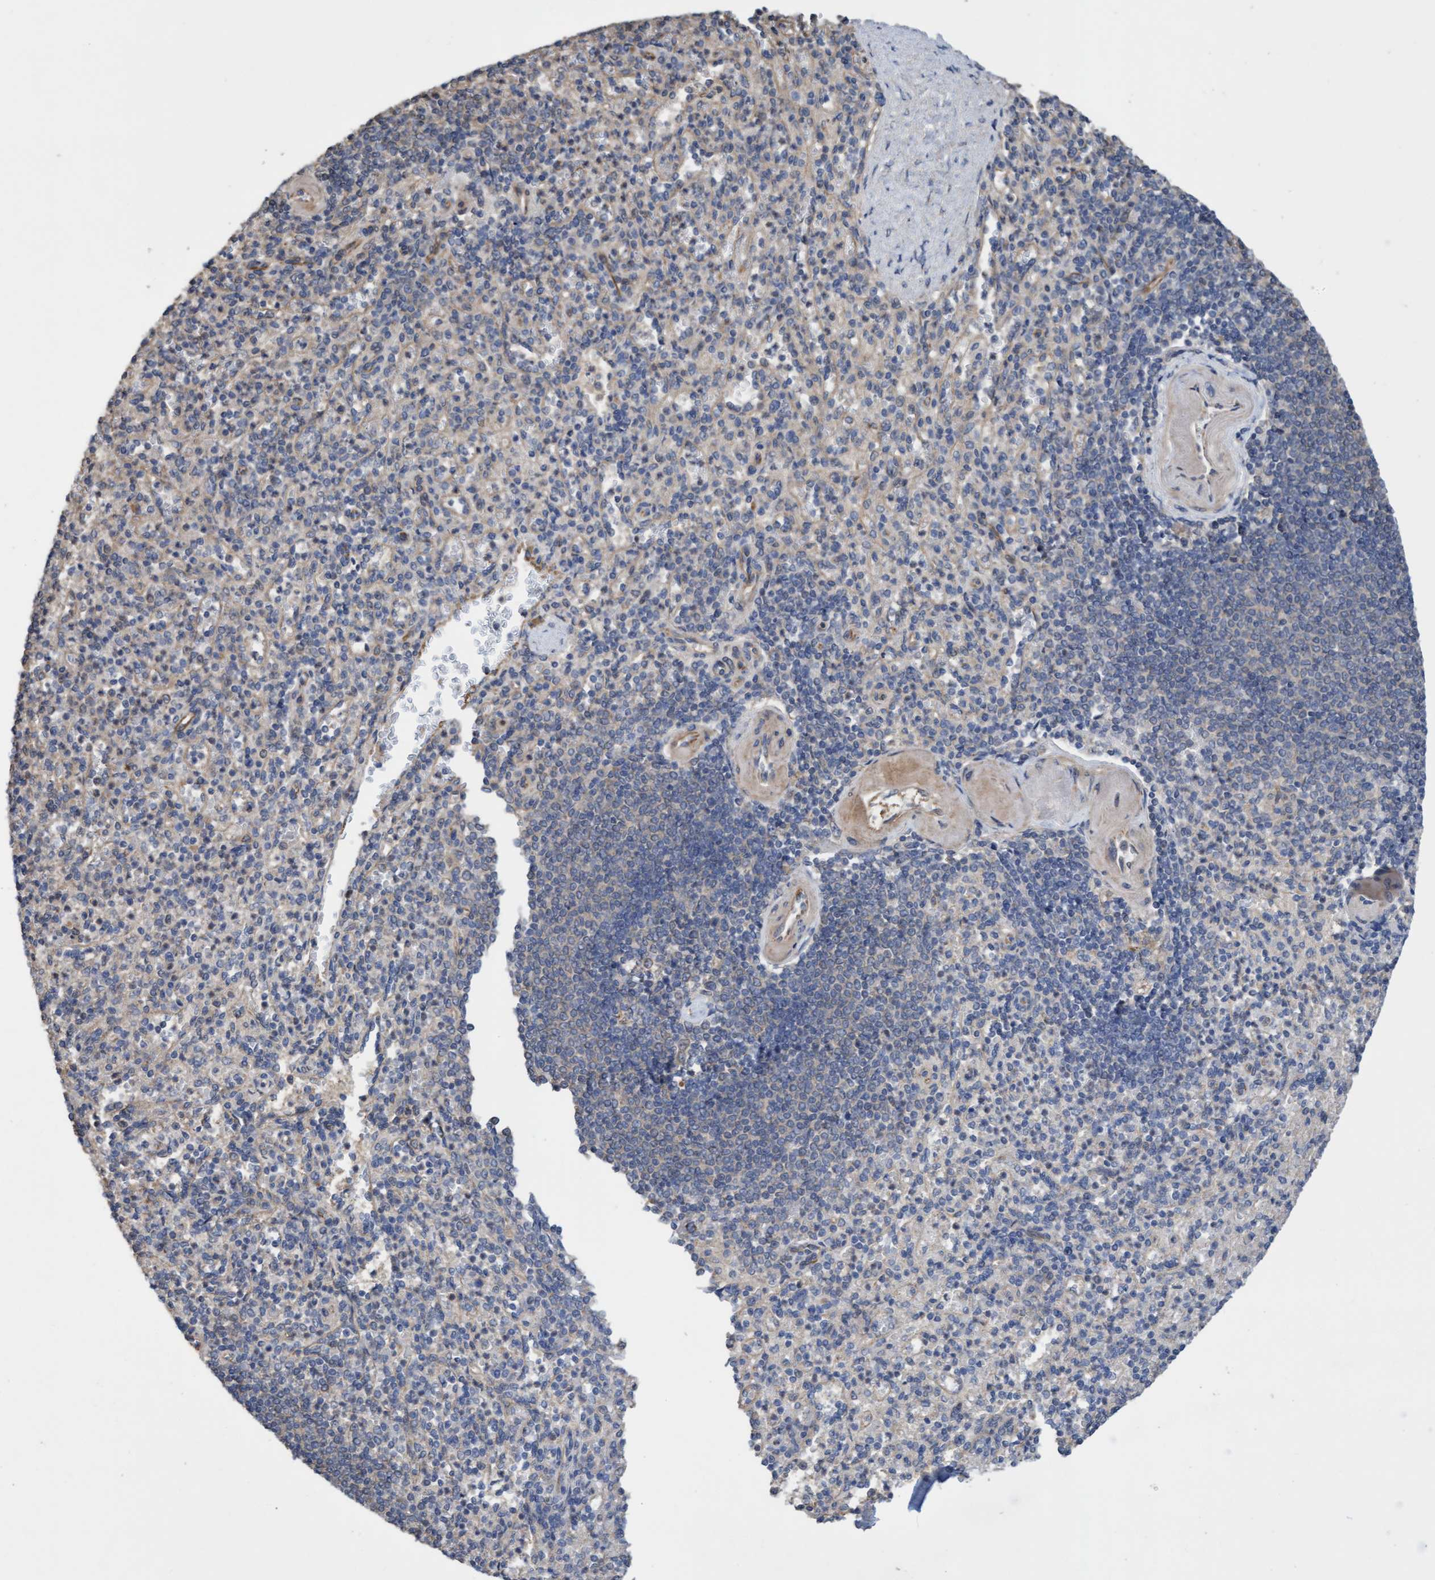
{"staining": {"intensity": "negative", "quantity": "none", "location": "none"}, "tissue": "spleen", "cell_type": "Cells in red pulp", "image_type": "normal", "snomed": [{"axis": "morphology", "description": "Normal tissue, NOS"}, {"axis": "topography", "description": "Spleen"}], "caption": "Immunohistochemistry photomicrograph of benign spleen: spleen stained with DAB exhibits no significant protein expression in cells in red pulp. The staining was performed using DAB to visualize the protein expression in brown, while the nuclei were stained in blue with hematoxylin (Magnification: 20x).", "gene": "ITFG1", "patient": {"sex": "female", "age": 74}}